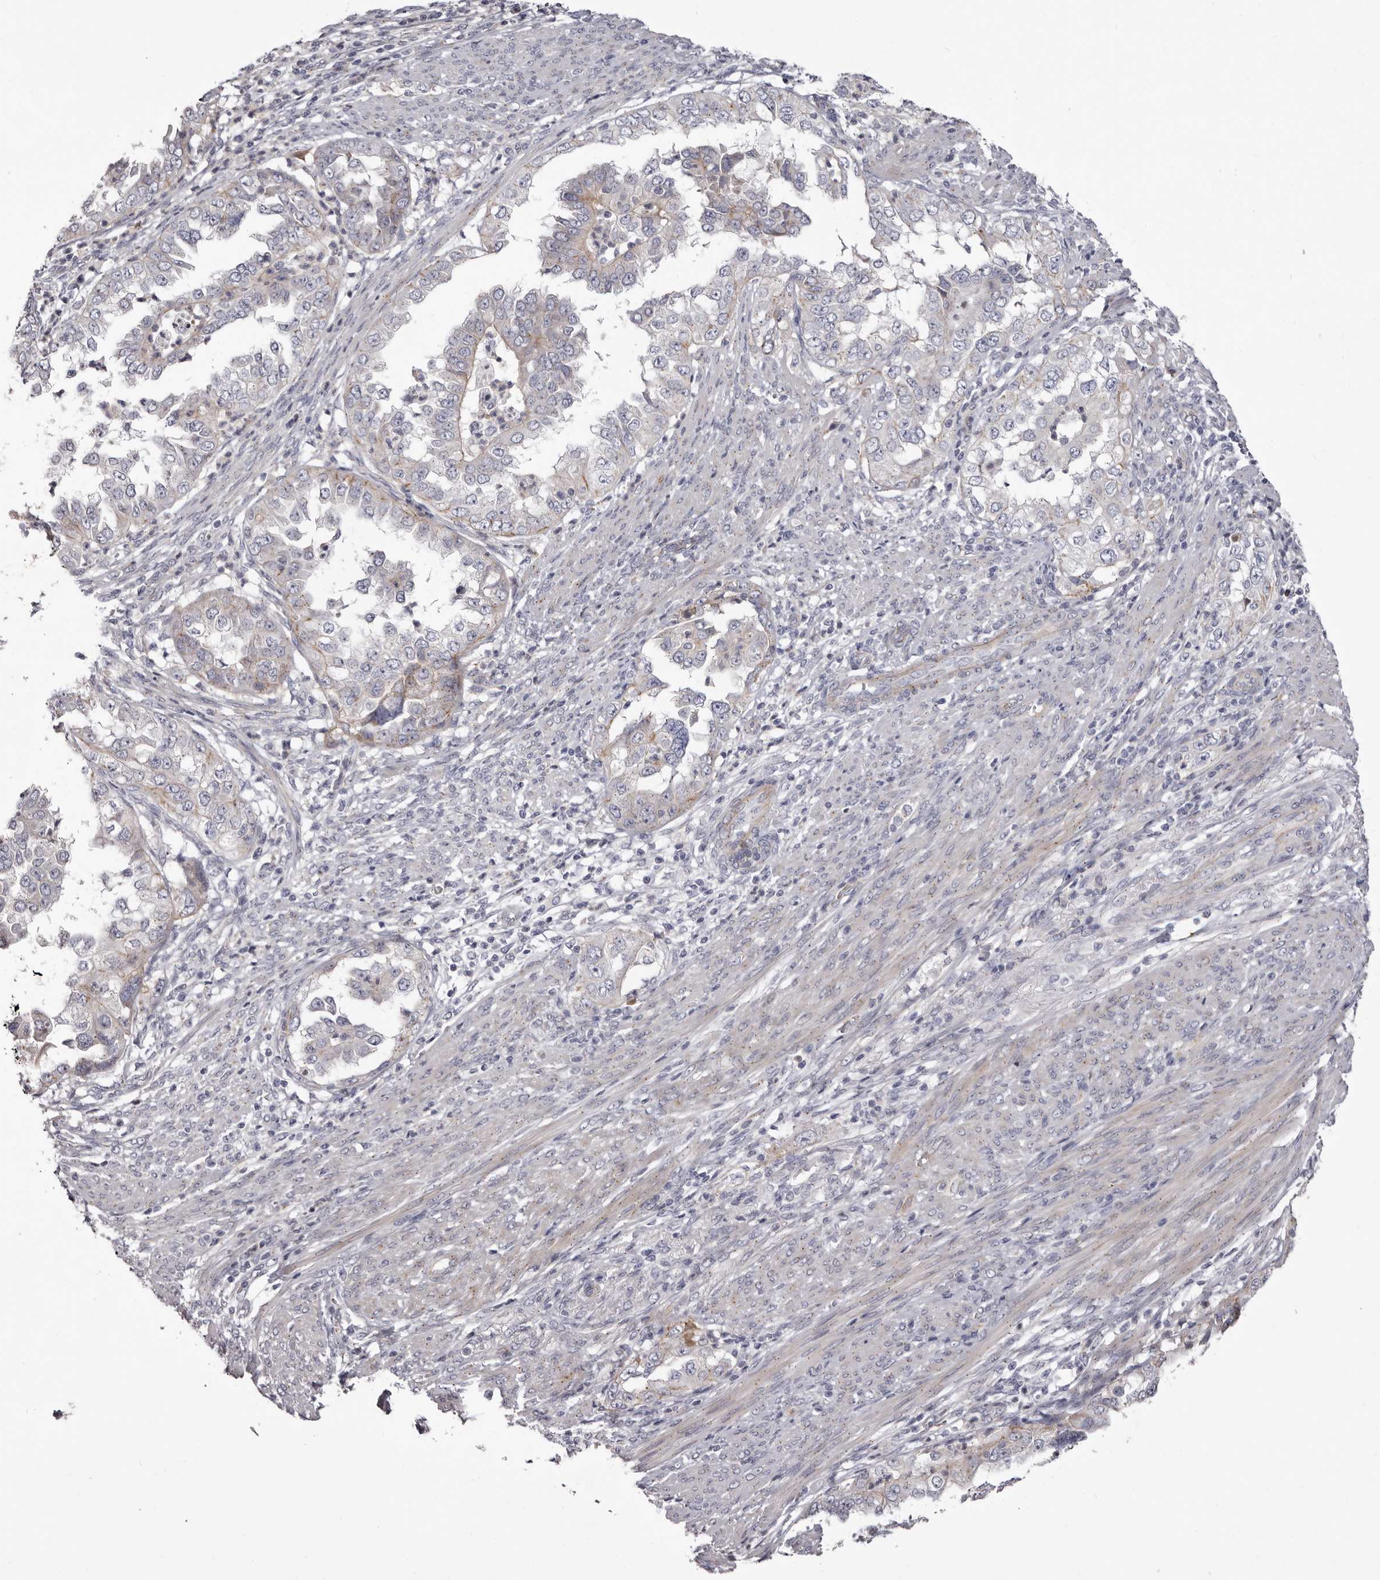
{"staining": {"intensity": "weak", "quantity": "<25%", "location": "cytoplasmic/membranous"}, "tissue": "endometrial cancer", "cell_type": "Tumor cells", "image_type": "cancer", "snomed": [{"axis": "morphology", "description": "Adenocarcinoma, NOS"}, {"axis": "topography", "description": "Endometrium"}], "caption": "Immunohistochemistry (IHC) of endometrial cancer (adenocarcinoma) exhibits no expression in tumor cells.", "gene": "PEG10", "patient": {"sex": "female", "age": 85}}